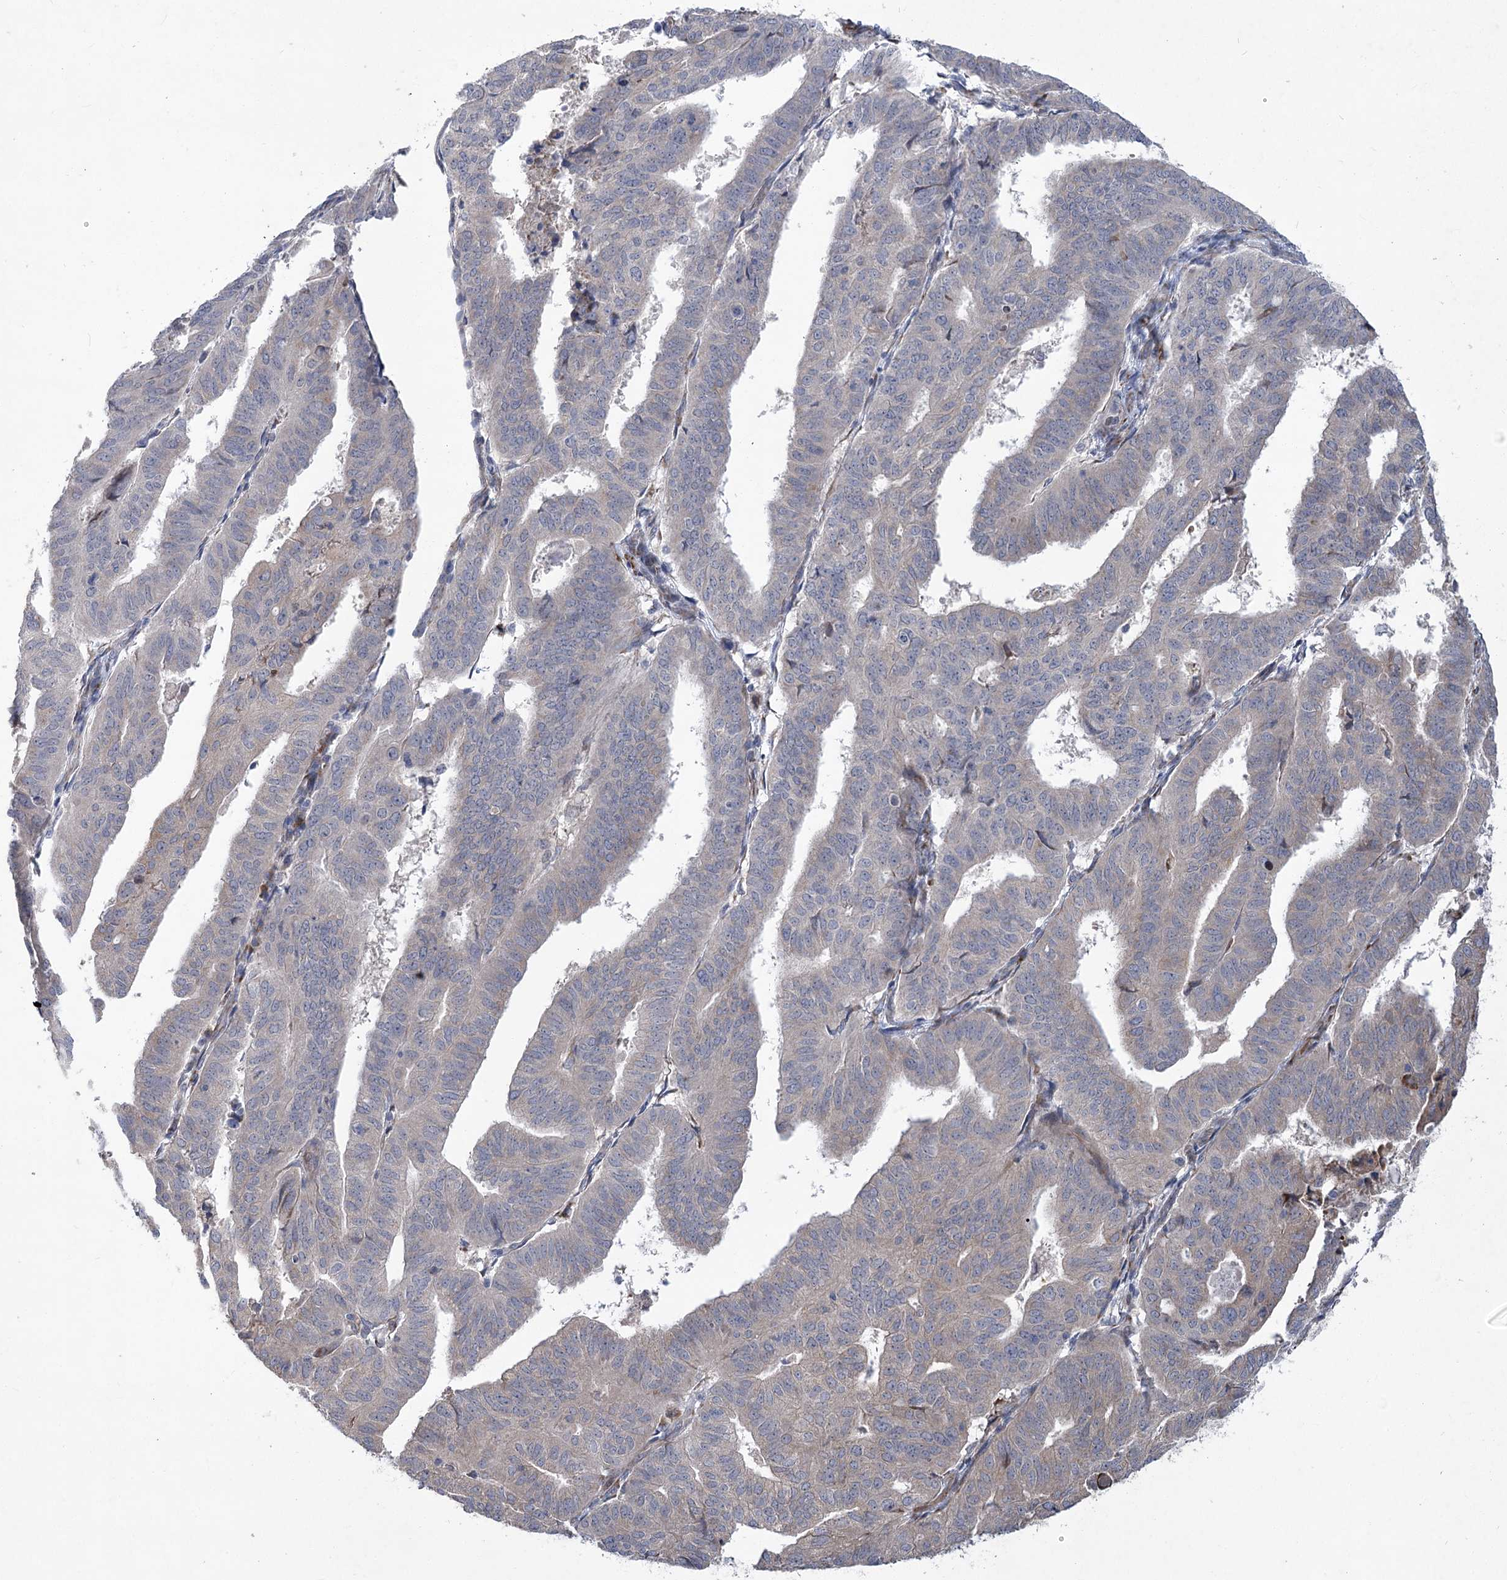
{"staining": {"intensity": "negative", "quantity": "none", "location": "none"}, "tissue": "endometrial cancer", "cell_type": "Tumor cells", "image_type": "cancer", "snomed": [{"axis": "morphology", "description": "Adenocarcinoma, NOS"}, {"axis": "topography", "description": "Uterus"}], "caption": "An image of human endometrial adenocarcinoma is negative for staining in tumor cells. (DAB IHC visualized using brightfield microscopy, high magnification).", "gene": "GCNT4", "patient": {"sex": "female", "age": 77}}